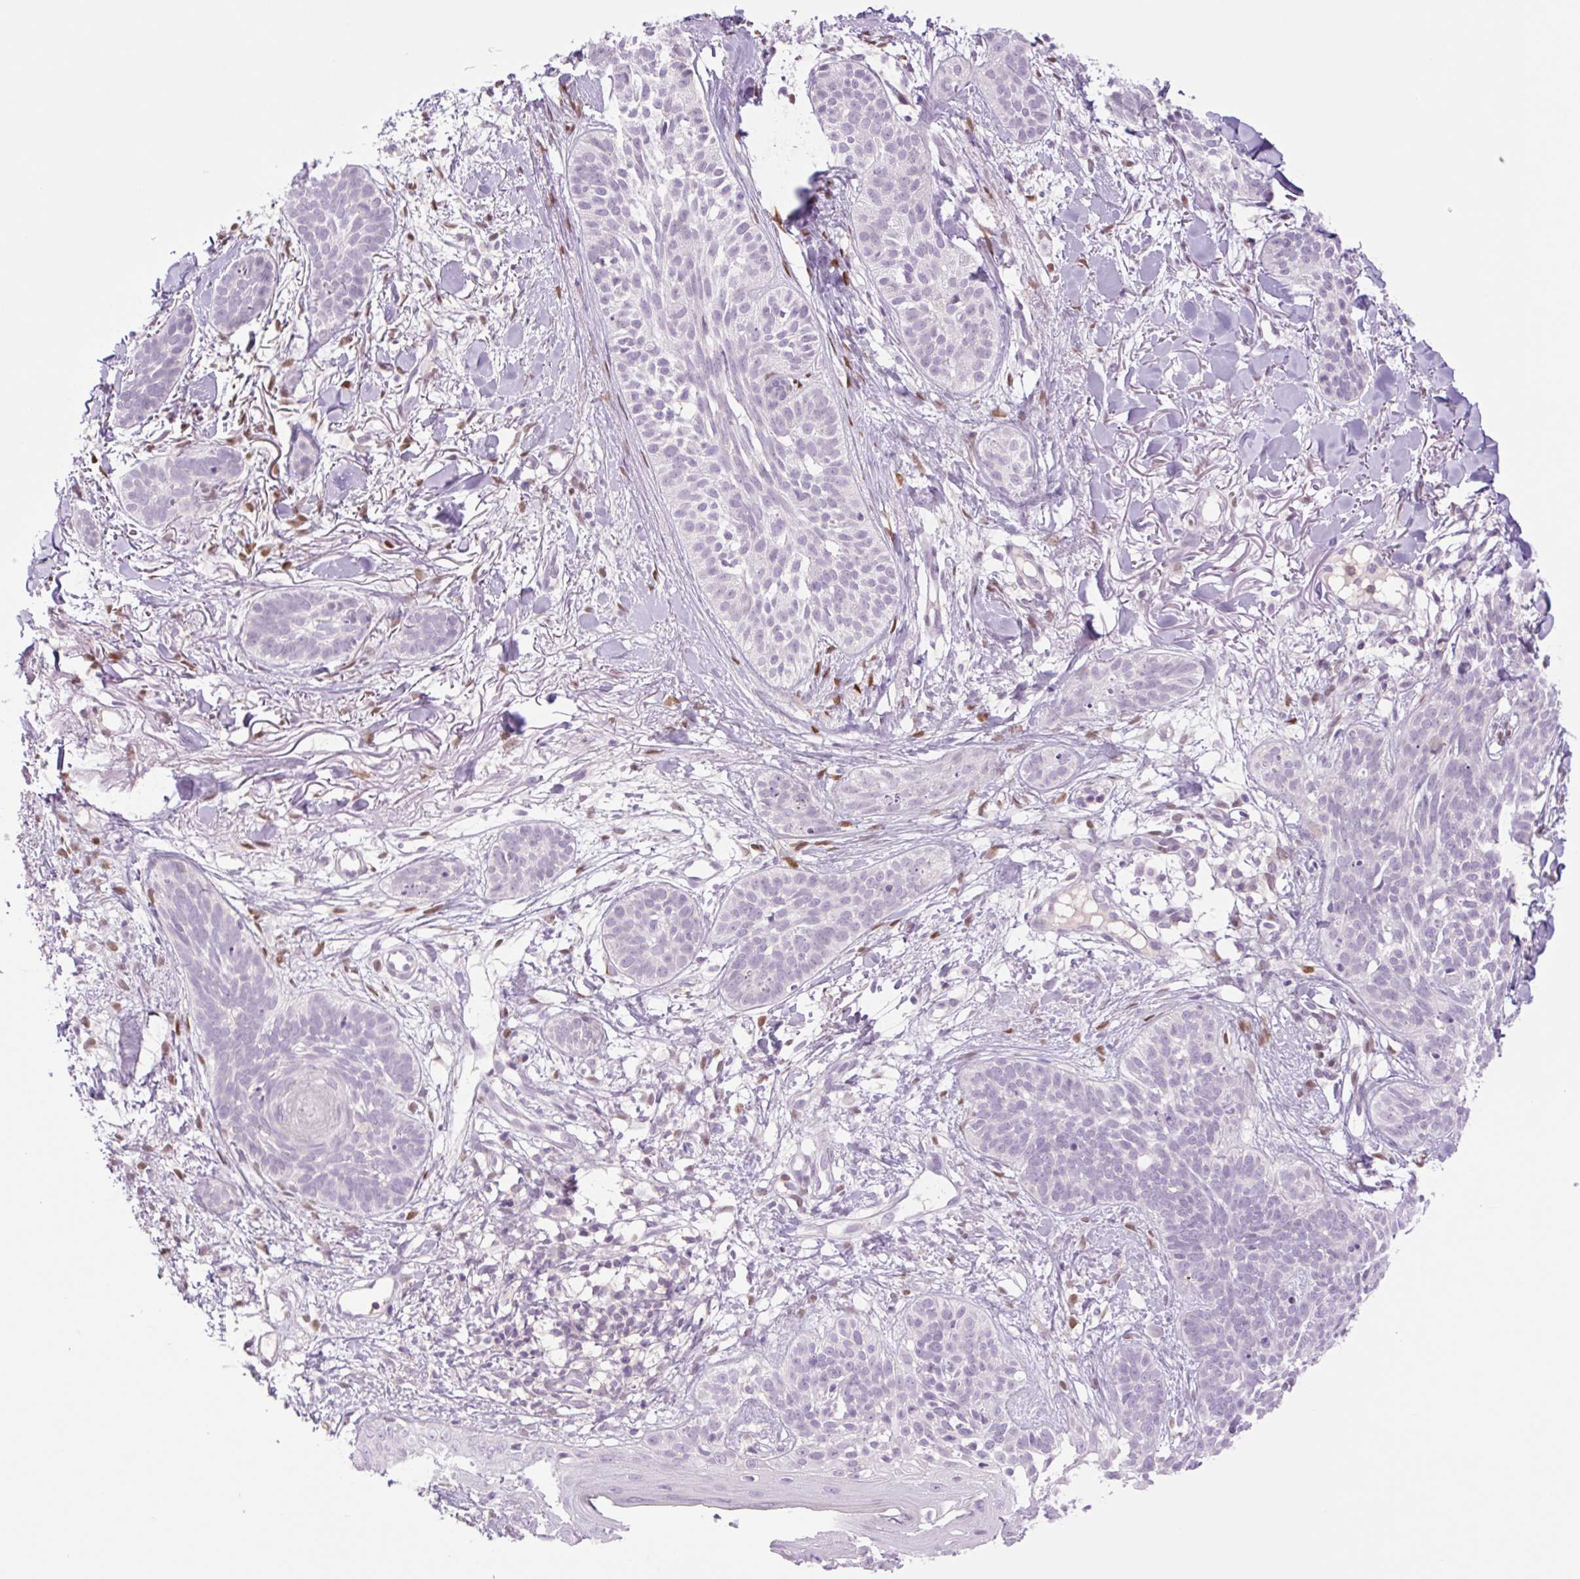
{"staining": {"intensity": "negative", "quantity": "none", "location": "none"}, "tissue": "skin cancer", "cell_type": "Tumor cells", "image_type": "cancer", "snomed": [{"axis": "morphology", "description": "Basal cell carcinoma"}, {"axis": "topography", "description": "Skin"}], "caption": "This photomicrograph is of skin cancer (basal cell carcinoma) stained with immunohistochemistry (IHC) to label a protein in brown with the nuclei are counter-stained blue. There is no expression in tumor cells. The staining was performed using DAB to visualize the protein expression in brown, while the nuclei were stained in blue with hematoxylin (Magnification: 20x).", "gene": "TBX15", "patient": {"sex": "male", "age": 52}}